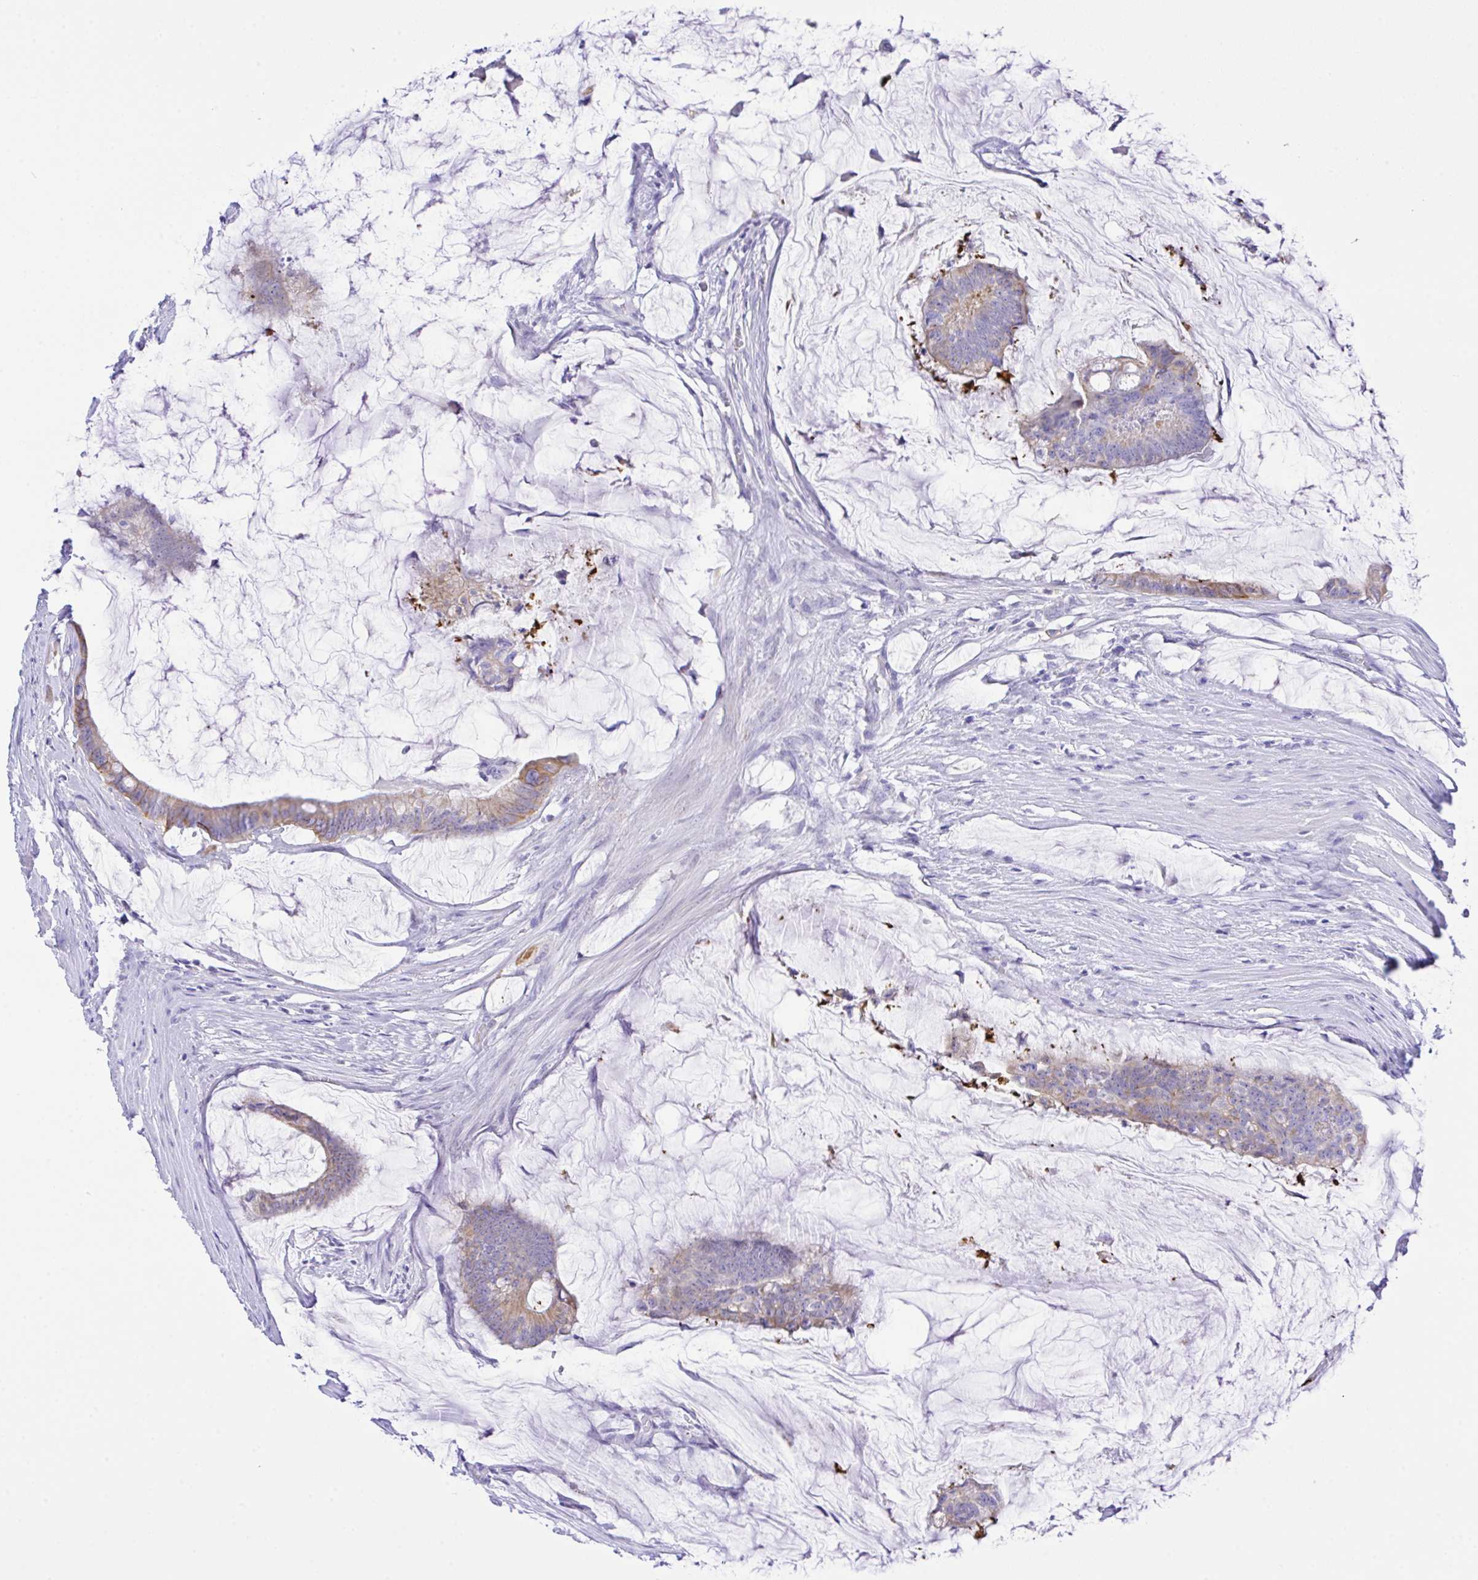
{"staining": {"intensity": "weak", "quantity": "25%-75%", "location": "cytoplasmic/membranous"}, "tissue": "colorectal cancer", "cell_type": "Tumor cells", "image_type": "cancer", "snomed": [{"axis": "morphology", "description": "Adenocarcinoma, NOS"}, {"axis": "topography", "description": "Colon"}], "caption": "Adenocarcinoma (colorectal) stained with a brown dye reveals weak cytoplasmic/membranous positive expression in about 25%-75% of tumor cells.", "gene": "ZNF221", "patient": {"sex": "male", "age": 62}}